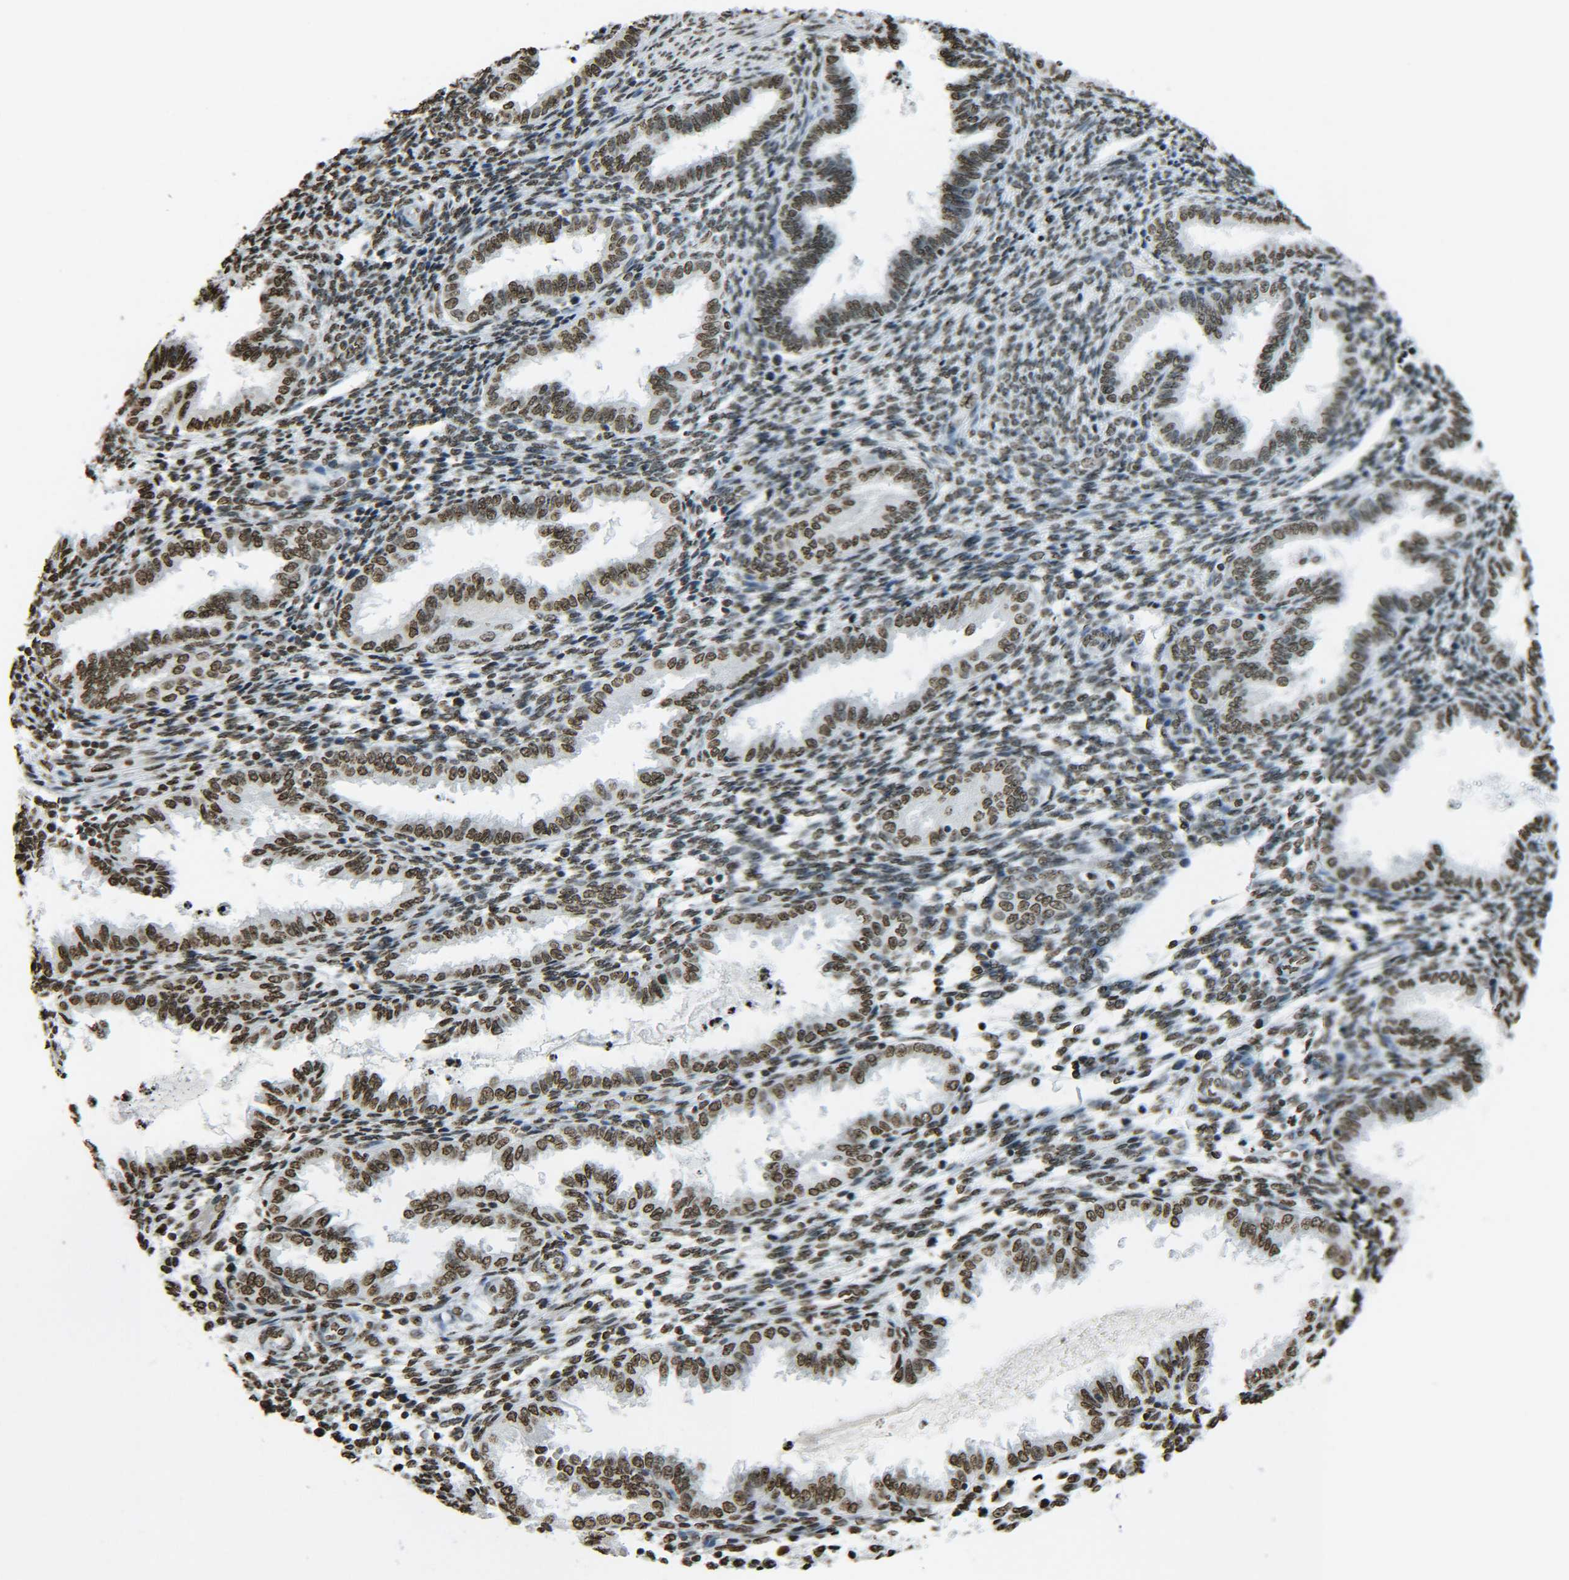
{"staining": {"intensity": "moderate", "quantity": "25%-75%", "location": "nuclear"}, "tissue": "endometrium", "cell_type": "Cells in endometrial stroma", "image_type": "normal", "snomed": [{"axis": "morphology", "description": "Normal tissue, NOS"}, {"axis": "topography", "description": "Endometrium"}], "caption": "Immunohistochemical staining of normal endometrium reveals moderate nuclear protein positivity in about 25%-75% of cells in endometrial stroma.", "gene": "H4C16", "patient": {"sex": "female", "age": 33}}